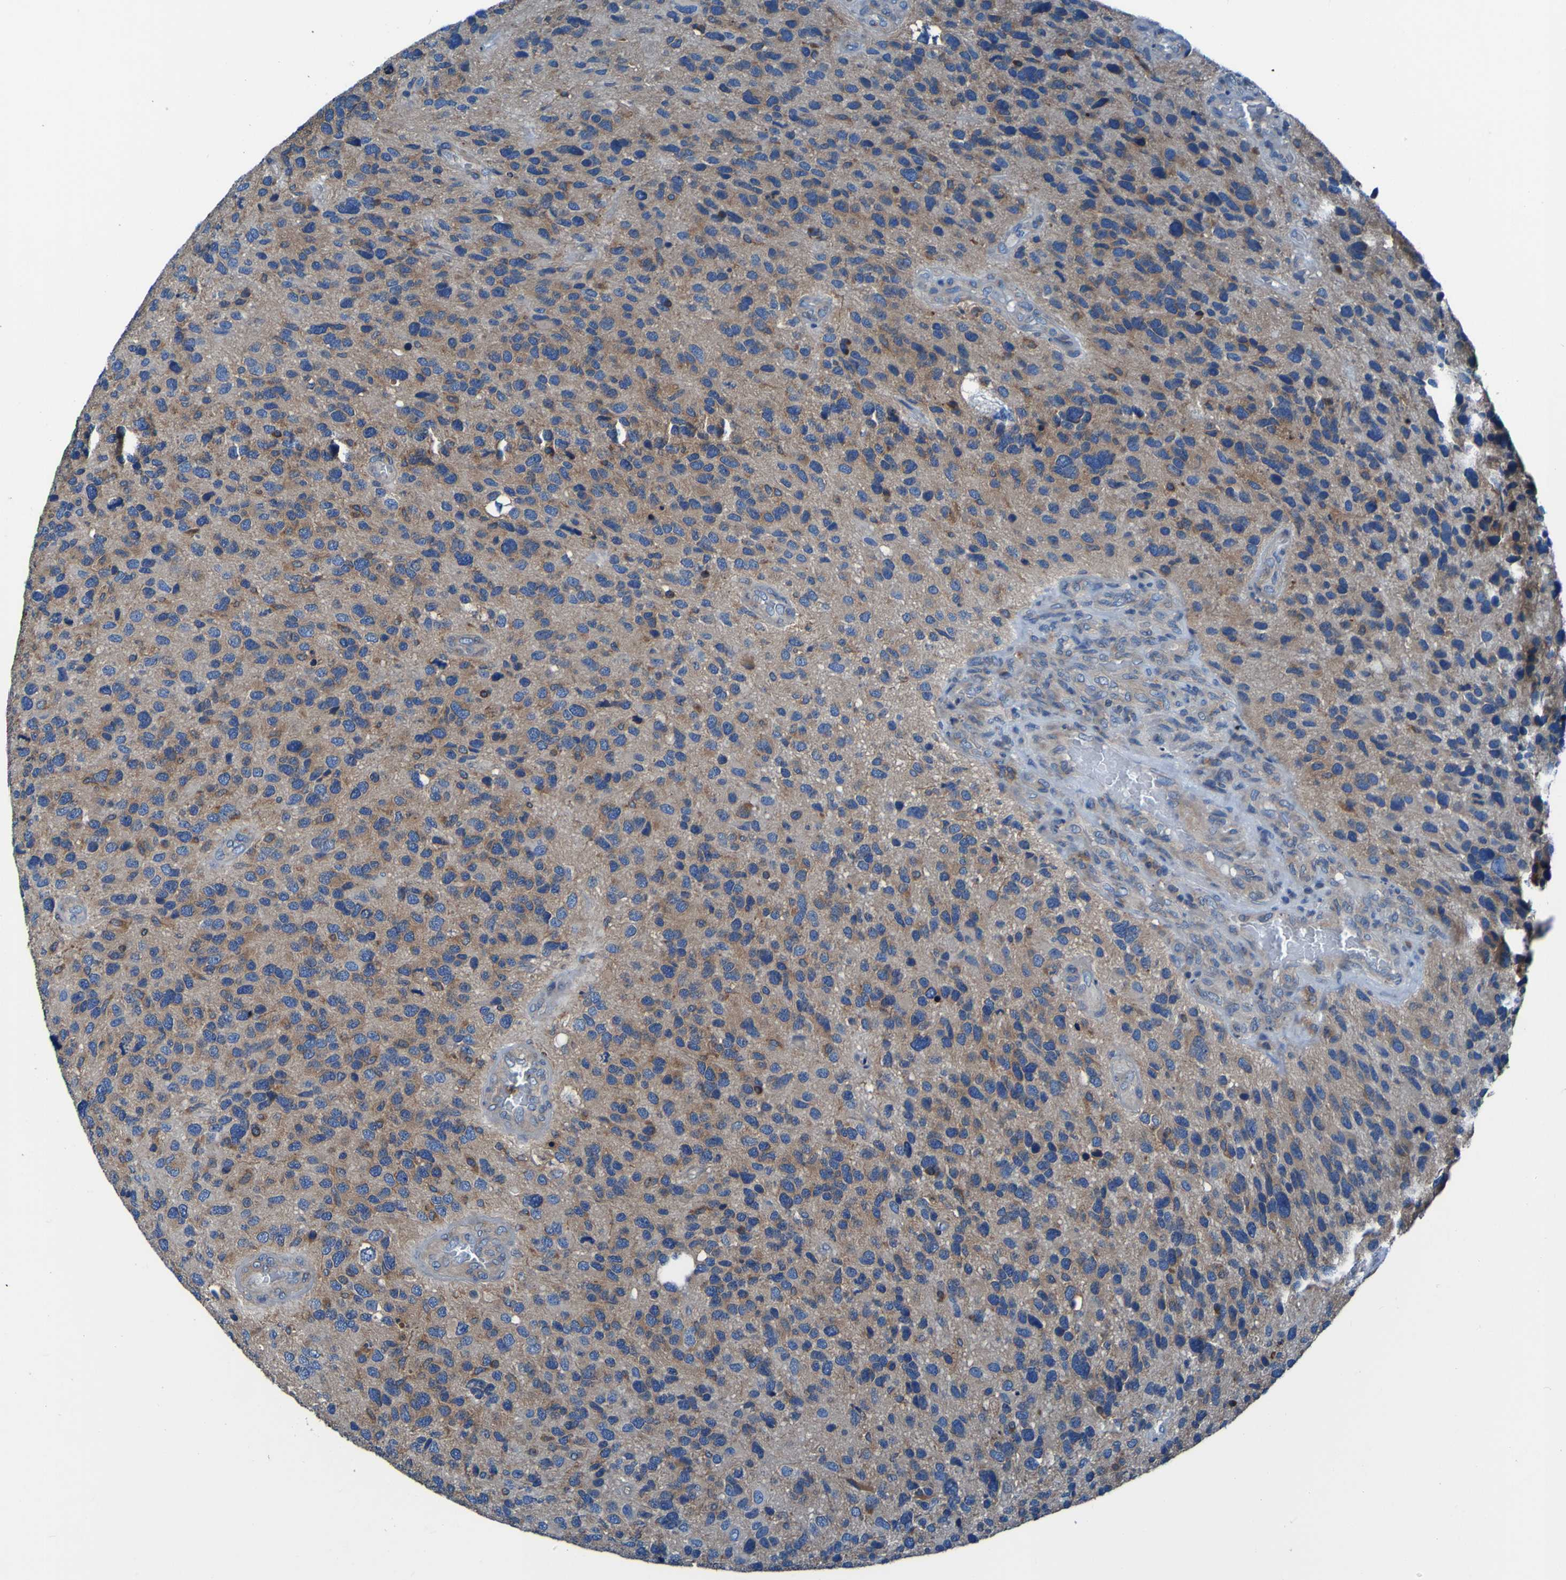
{"staining": {"intensity": "moderate", "quantity": ">75%", "location": "cytoplasmic/membranous"}, "tissue": "glioma", "cell_type": "Tumor cells", "image_type": "cancer", "snomed": [{"axis": "morphology", "description": "Glioma, malignant, High grade"}, {"axis": "topography", "description": "Brain"}], "caption": "A high-resolution image shows immunohistochemistry (IHC) staining of malignant glioma (high-grade), which reveals moderate cytoplasmic/membranous positivity in approximately >75% of tumor cells.", "gene": "RAB5B", "patient": {"sex": "female", "age": 58}}